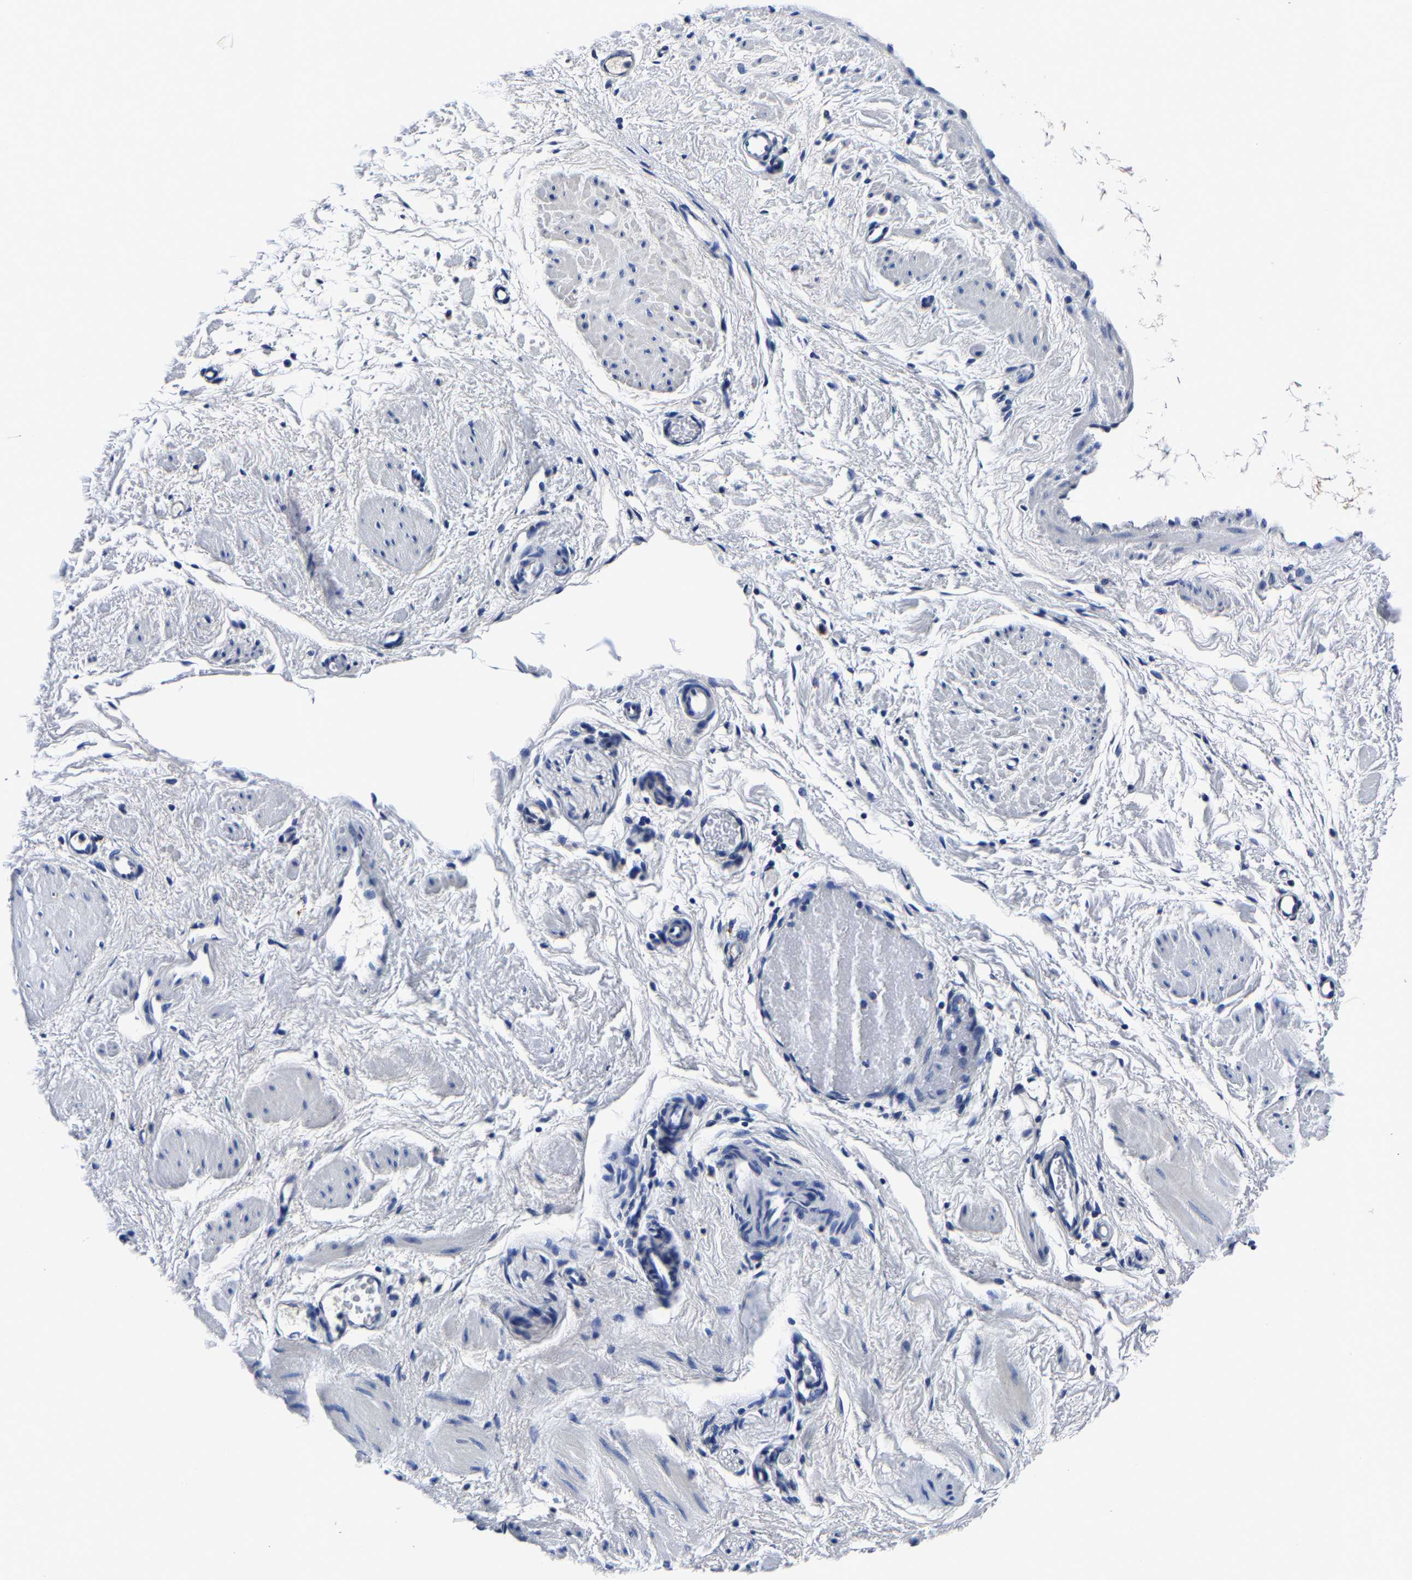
{"staining": {"intensity": "negative", "quantity": "none", "location": "none"}, "tissue": "adipose tissue", "cell_type": "Adipocytes", "image_type": "normal", "snomed": [{"axis": "morphology", "description": "Normal tissue, NOS"}, {"axis": "topography", "description": "Soft tissue"}], "caption": "The image shows no staining of adipocytes in benign adipose tissue.", "gene": "PSPH", "patient": {"sex": "male", "age": 72}}